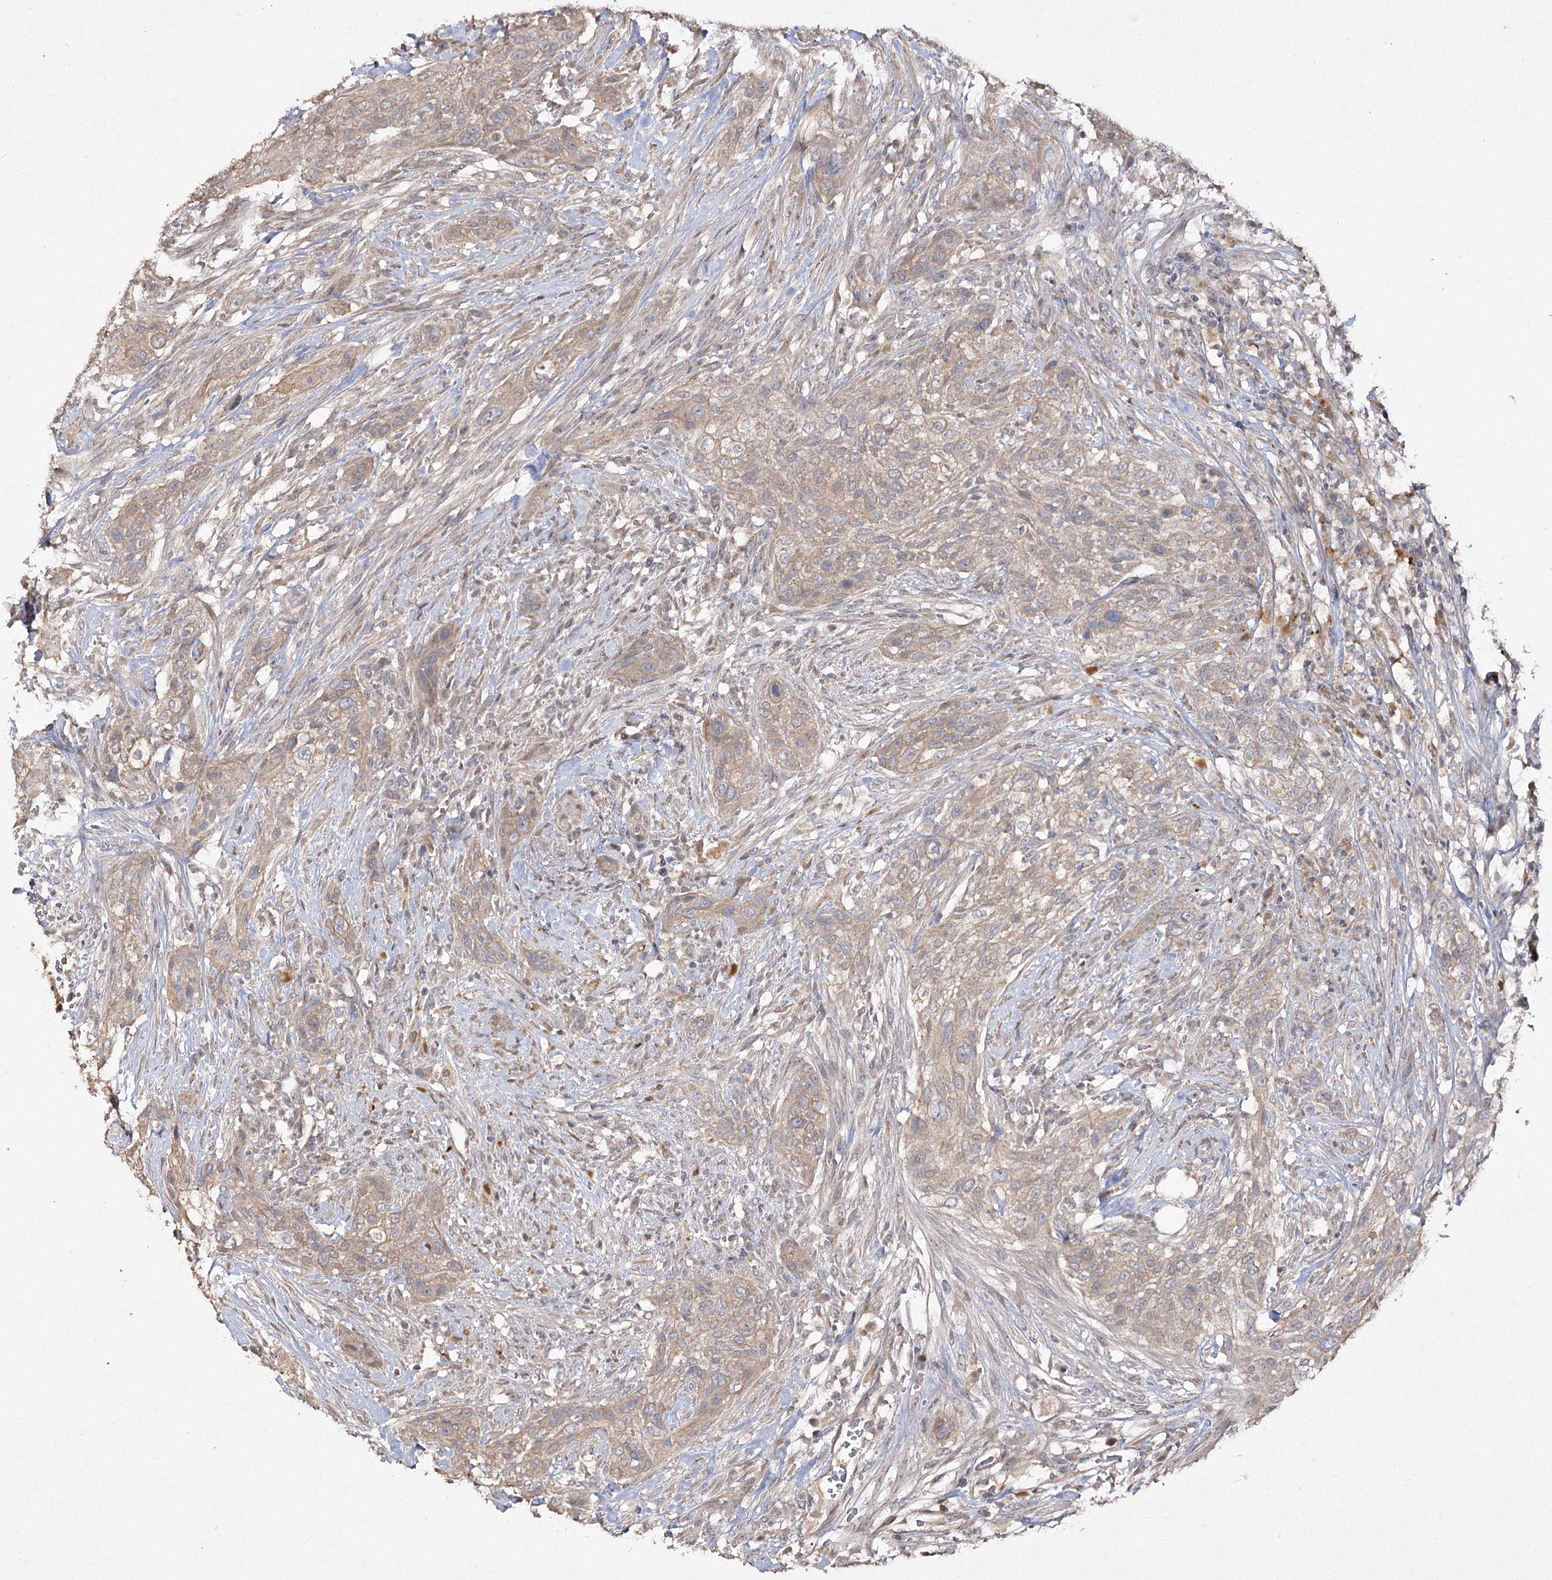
{"staining": {"intensity": "weak", "quantity": ">75%", "location": "cytoplasmic/membranous"}, "tissue": "urothelial cancer", "cell_type": "Tumor cells", "image_type": "cancer", "snomed": [{"axis": "morphology", "description": "Urothelial carcinoma, High grade"}, {"axis": "topography", "description": "Urinary bladder"}], "caption": "About >75% of tumor cells in urothelial carcinoma (high-grade) show weak cytoplasmic/membranous protein staining as visualized by brown immunohistochemical staining.", "gene": "FANCL", "patient": {"sex": "male", "age": 35}}